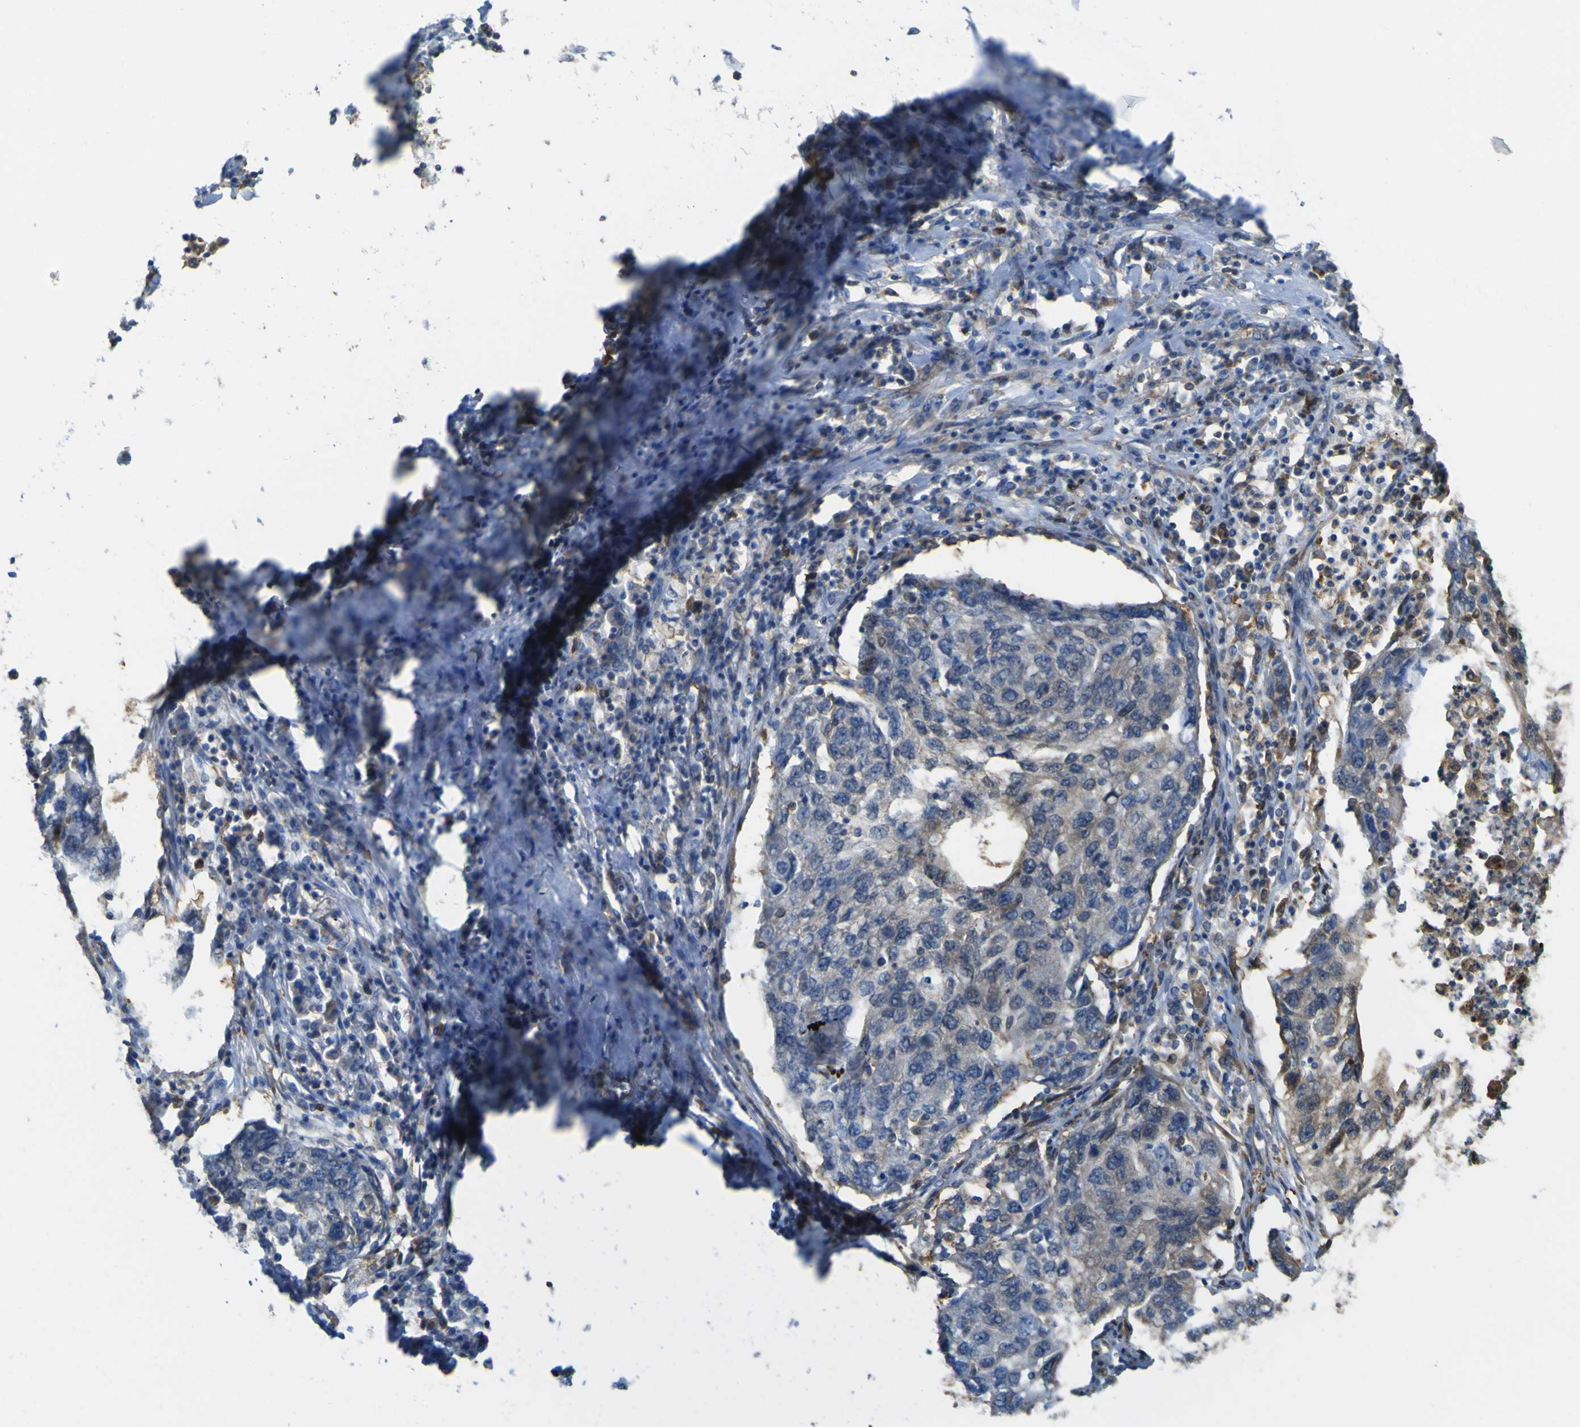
{"staining": {"intensity": "moderate", "quantity": "<25%", "location": "cytoplasmic/membranous"}, "tissue": "lung cancer", "cell_type": "Tumor cells", "image_type": "cancer", "snomed": [{"axis": "morphology", "description": "Squamous cell carcinoma, NOS"}, {"axis": "topography", "description": "Lung"}], "caption": "Immunohistochemistry staining of squamous cell carcinoma (lung), which displays low levels of moderate cytoplasmic/membranous staining in approximately <25% of tumor cells indicating moderate cytoplasmic/membranous protein positivity. The staining was performed using DAB (3,3'-diaminobenzidine) (brown) for protein detection and nuclei were counterstained in hematoxylin (blue).", "gene": "ABHD3", "patient": {"sex": "female", "age": 63}}